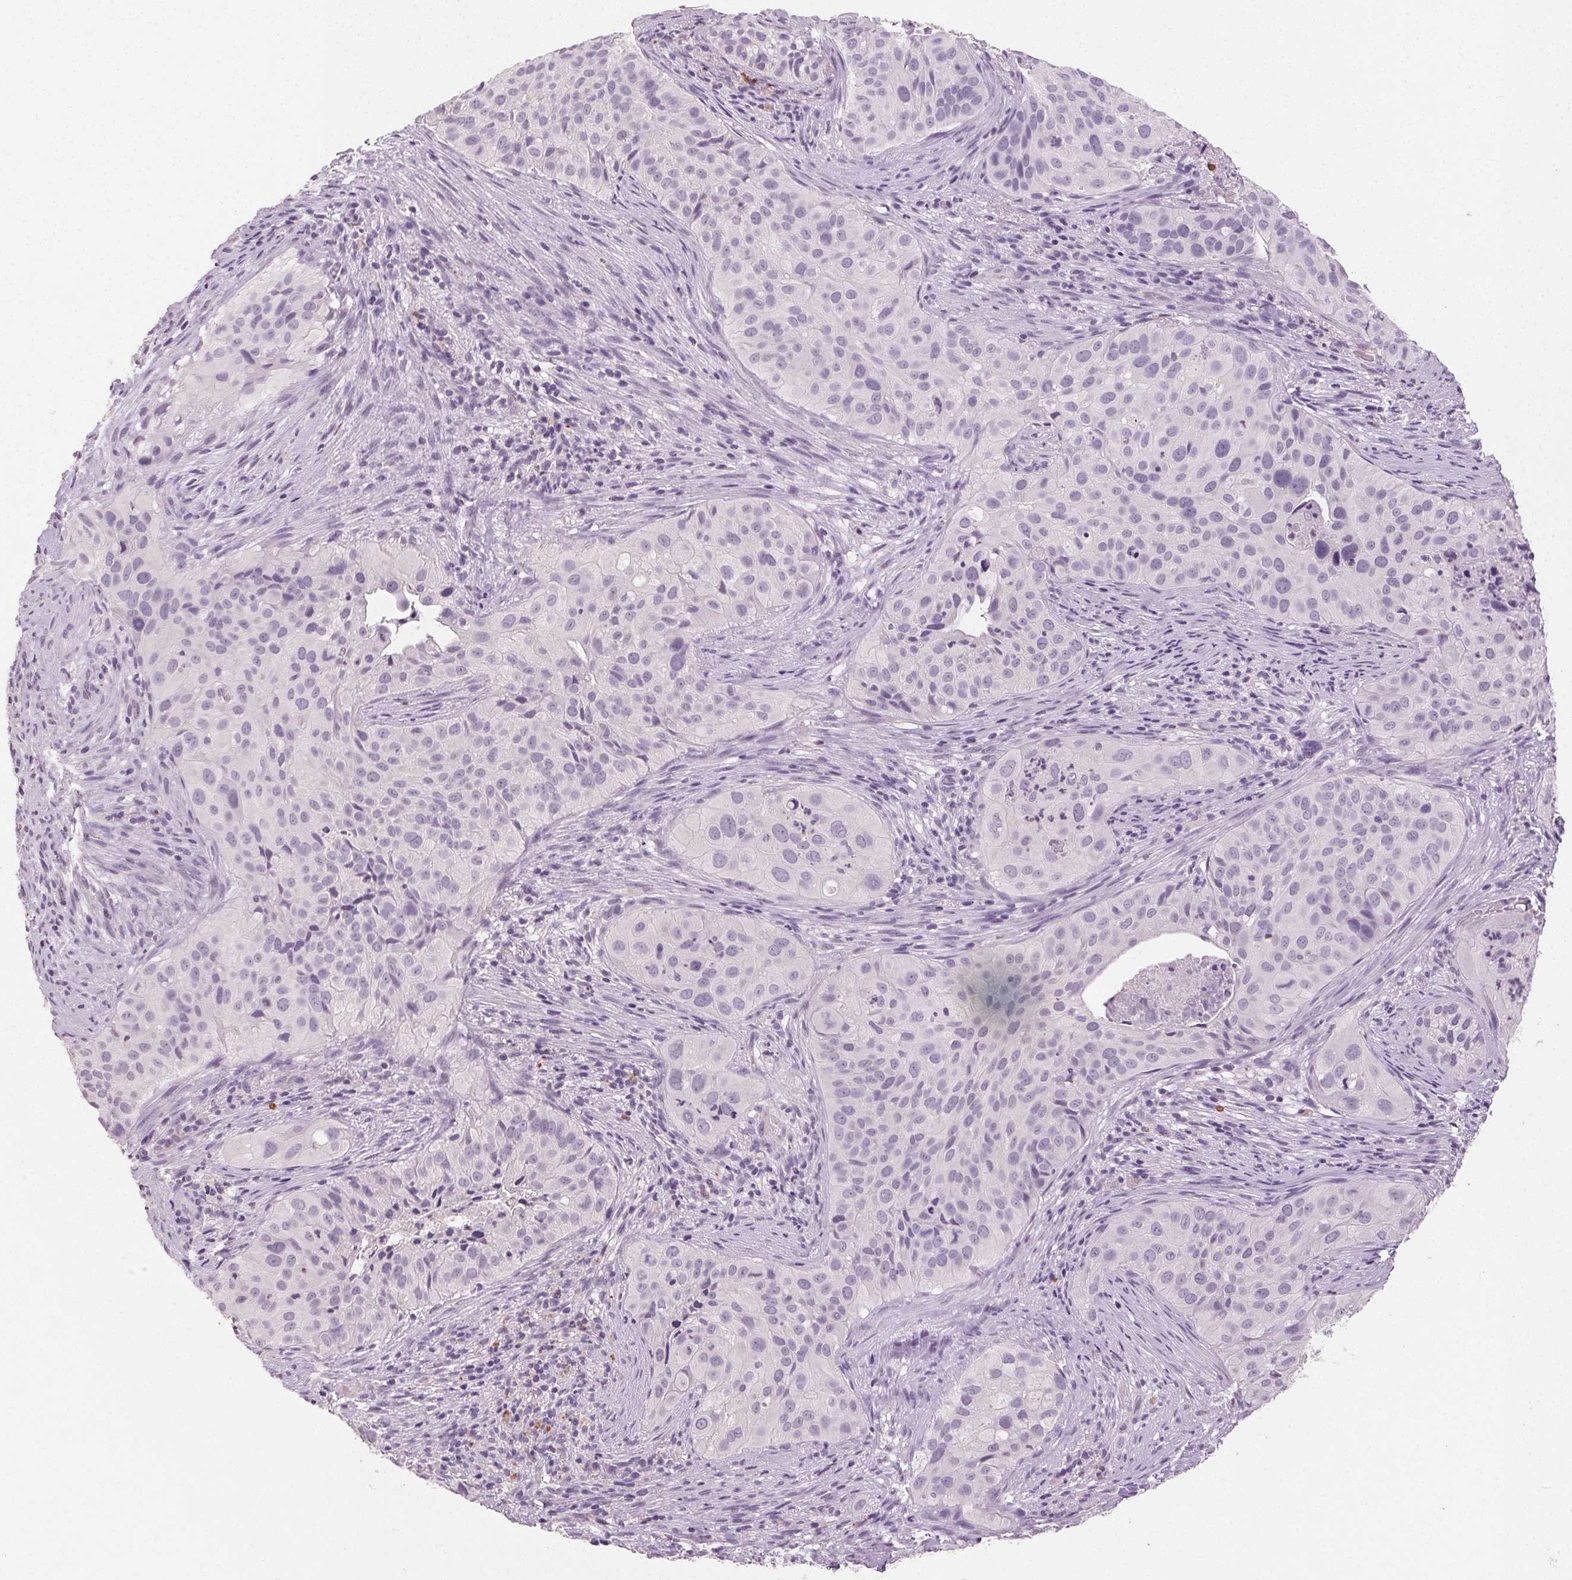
{"staining": {"intensity": "negative", "quantity": "none", "location": "none"}, "tissue": "cervical cancer", "cell_type": "Tumor cells", "image_type": "cancer", "snomed": [{"axis": "morphology", "description": "Squamous cell carcinoma, NOS"}, {"axis": "topography", "description": "Cervix"}], "caption": "Immunohistochemical staining of squamous cell carcinoma (cervical) shows no significant expression in tumor cells. (DAB (3,3'-diaminobenzidine) immunohistochemistry with hematoxylin counter stain).", "gene": "CLTRN", "patient": {"sex": "female", "age": 38}}